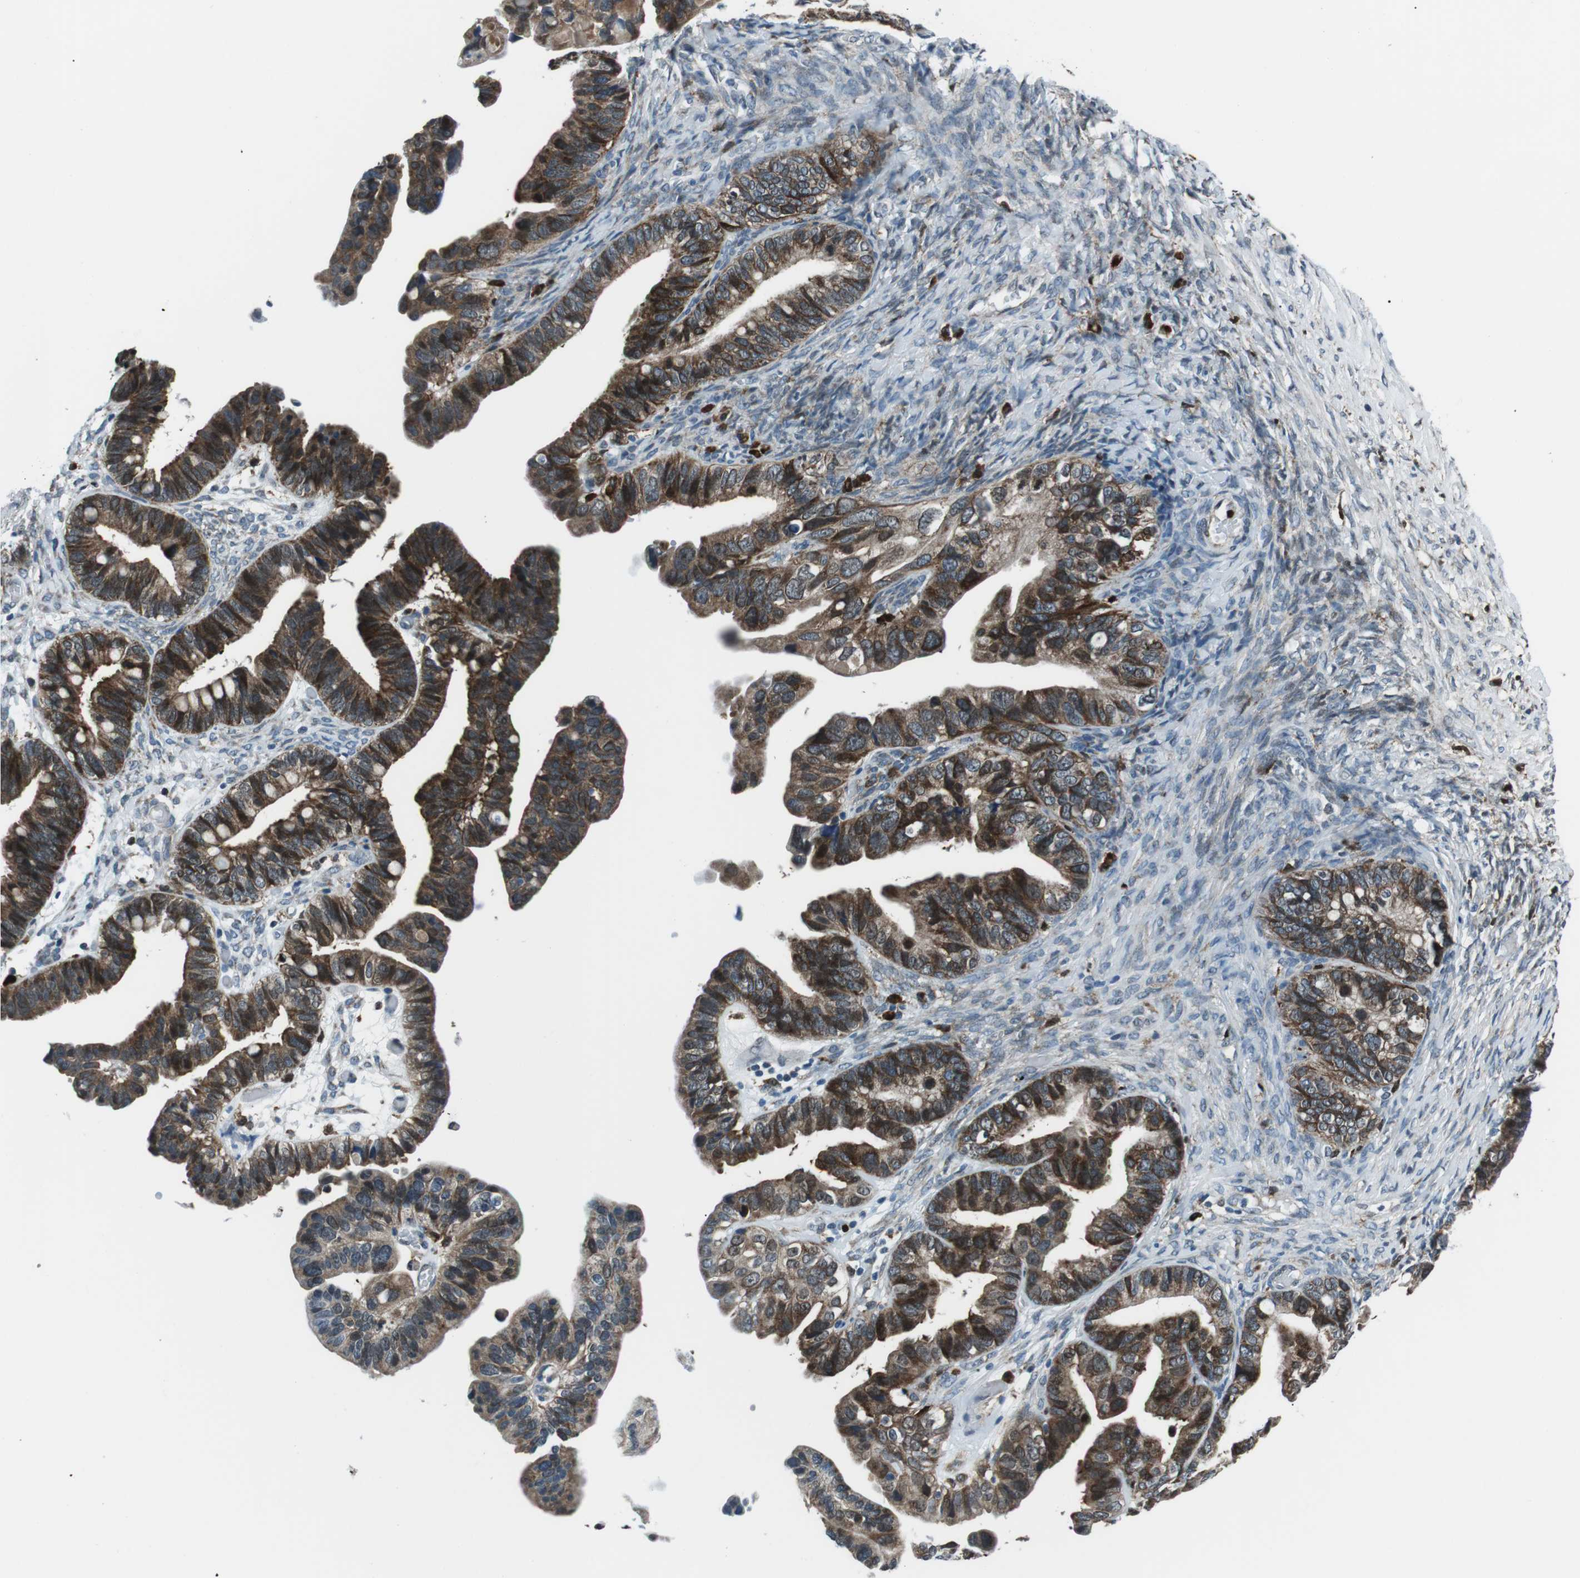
{"staining": {"intensity": "moderate", "quantity": ">75%", "location": "cytoplasmic/membranous"}, "tissue": "ovarian cancer", "cell_type": "Tumor cells", "image_type": "cancer", "snomed": [{"axis": "morphology", "description": "Cystadenocarcinoma, serous, NOS"}, {"axis": "topography", "description": "Ovary"}], "caption": "DAB (3,3'-diaminobenzidine) immunohistochemical staining of human ovarian serous cystadenocarcinoma shows moderate cytoplasmic/membranous protein expression in about >75% of tumor cells.", "gene": "BLNK", "patient": {"sex": "female", "age": 56}}